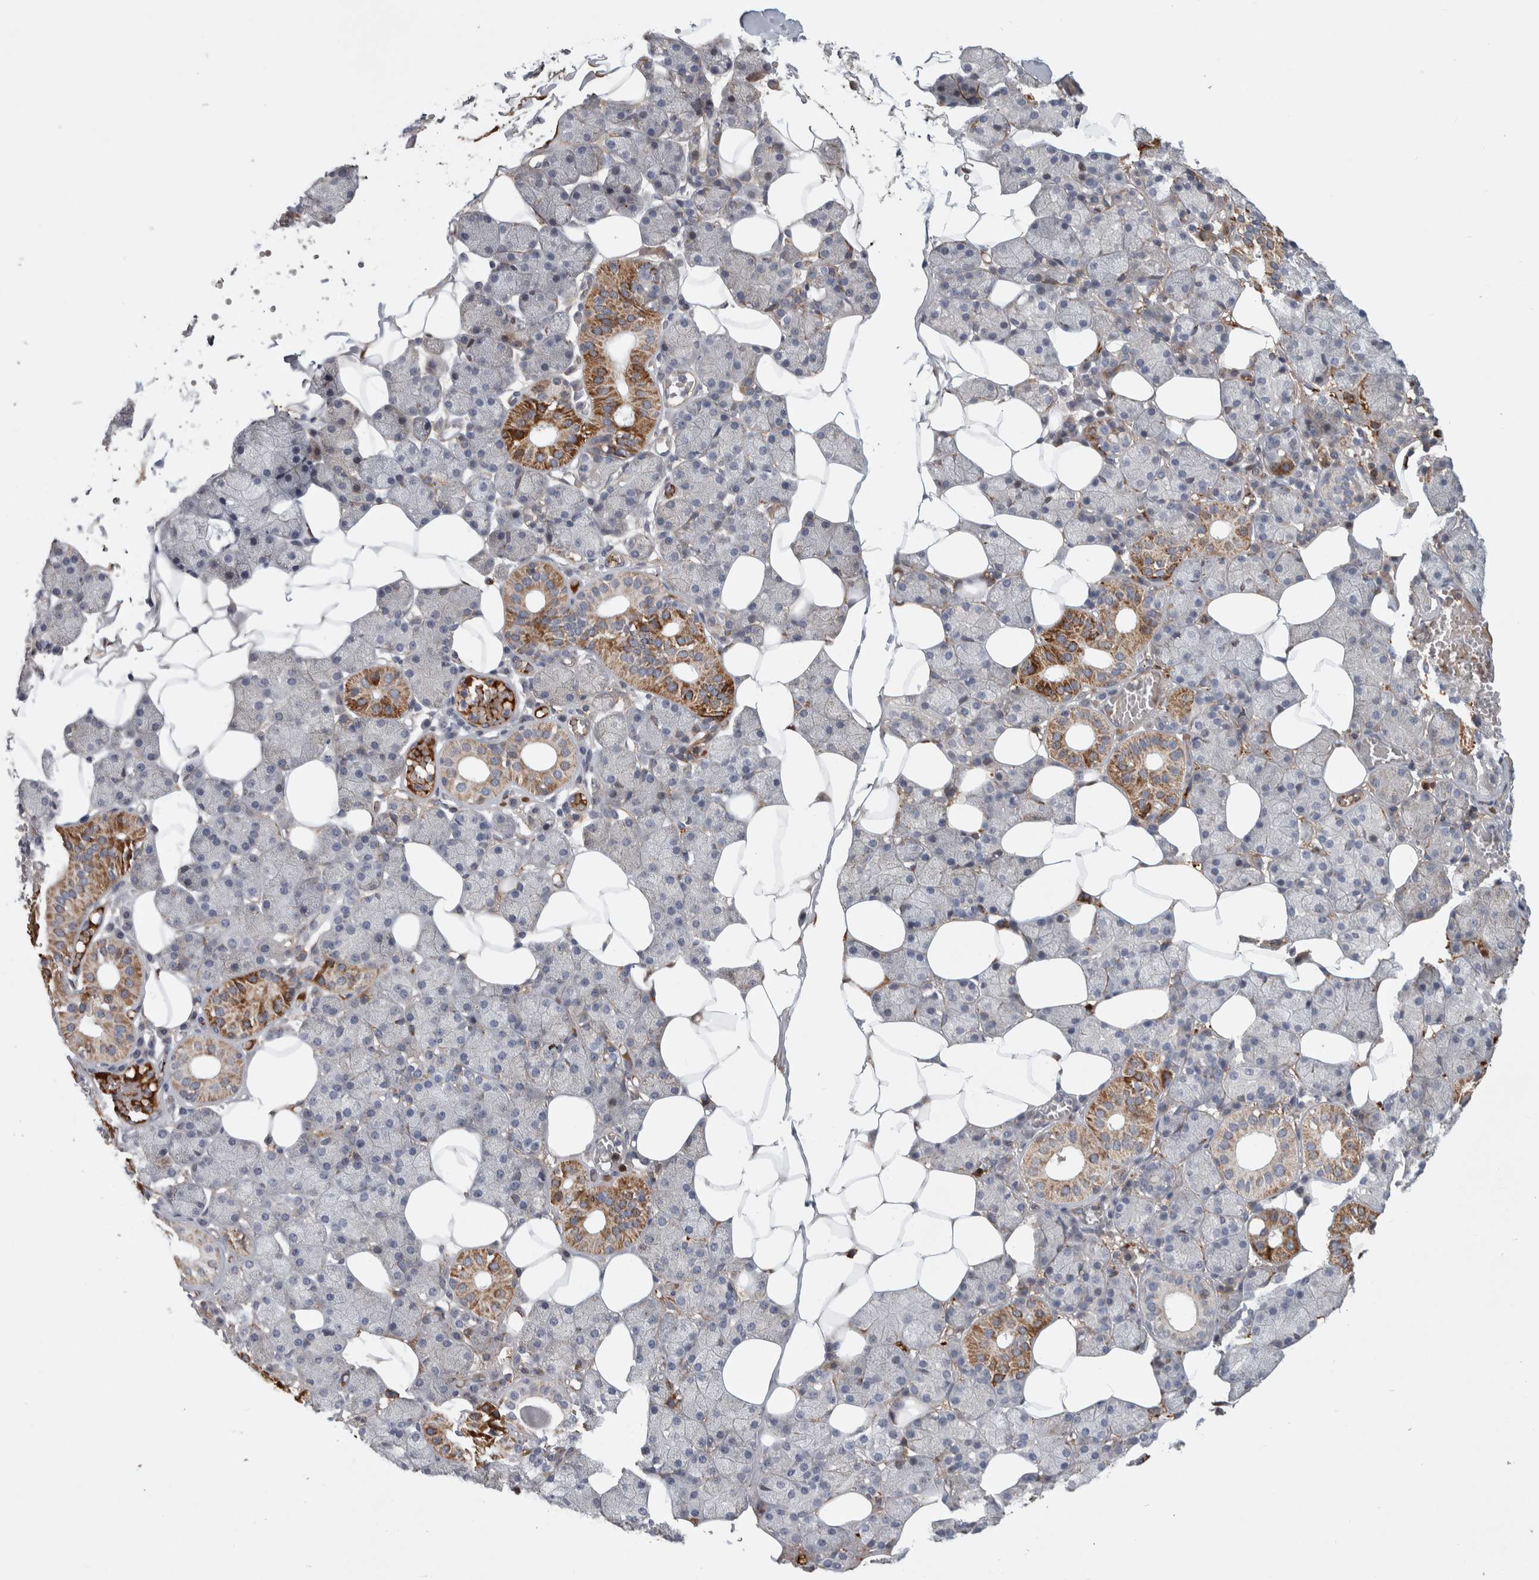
{"staining": {"intensity": "moderate", "quantity": "<25%", "location": "cytoplasmic/membranous"}, "tissue": "salivary gland", "cell_type": "Glandular cells", "image_type": "normal", "snomed": [{"axis": "morphology", "description": "Normal tissue, NOS"}, {"axis": "topography", "description": "Salivary gland"}], "caption": "Salivary gland stained with immunohistochemistry (IHC) exhibits moderate cytoplasmic/membranous positivity in approximately <25% of glandular cells.", "gene": "PSMG3", "patient": {"sex": "female", "age": 33}}